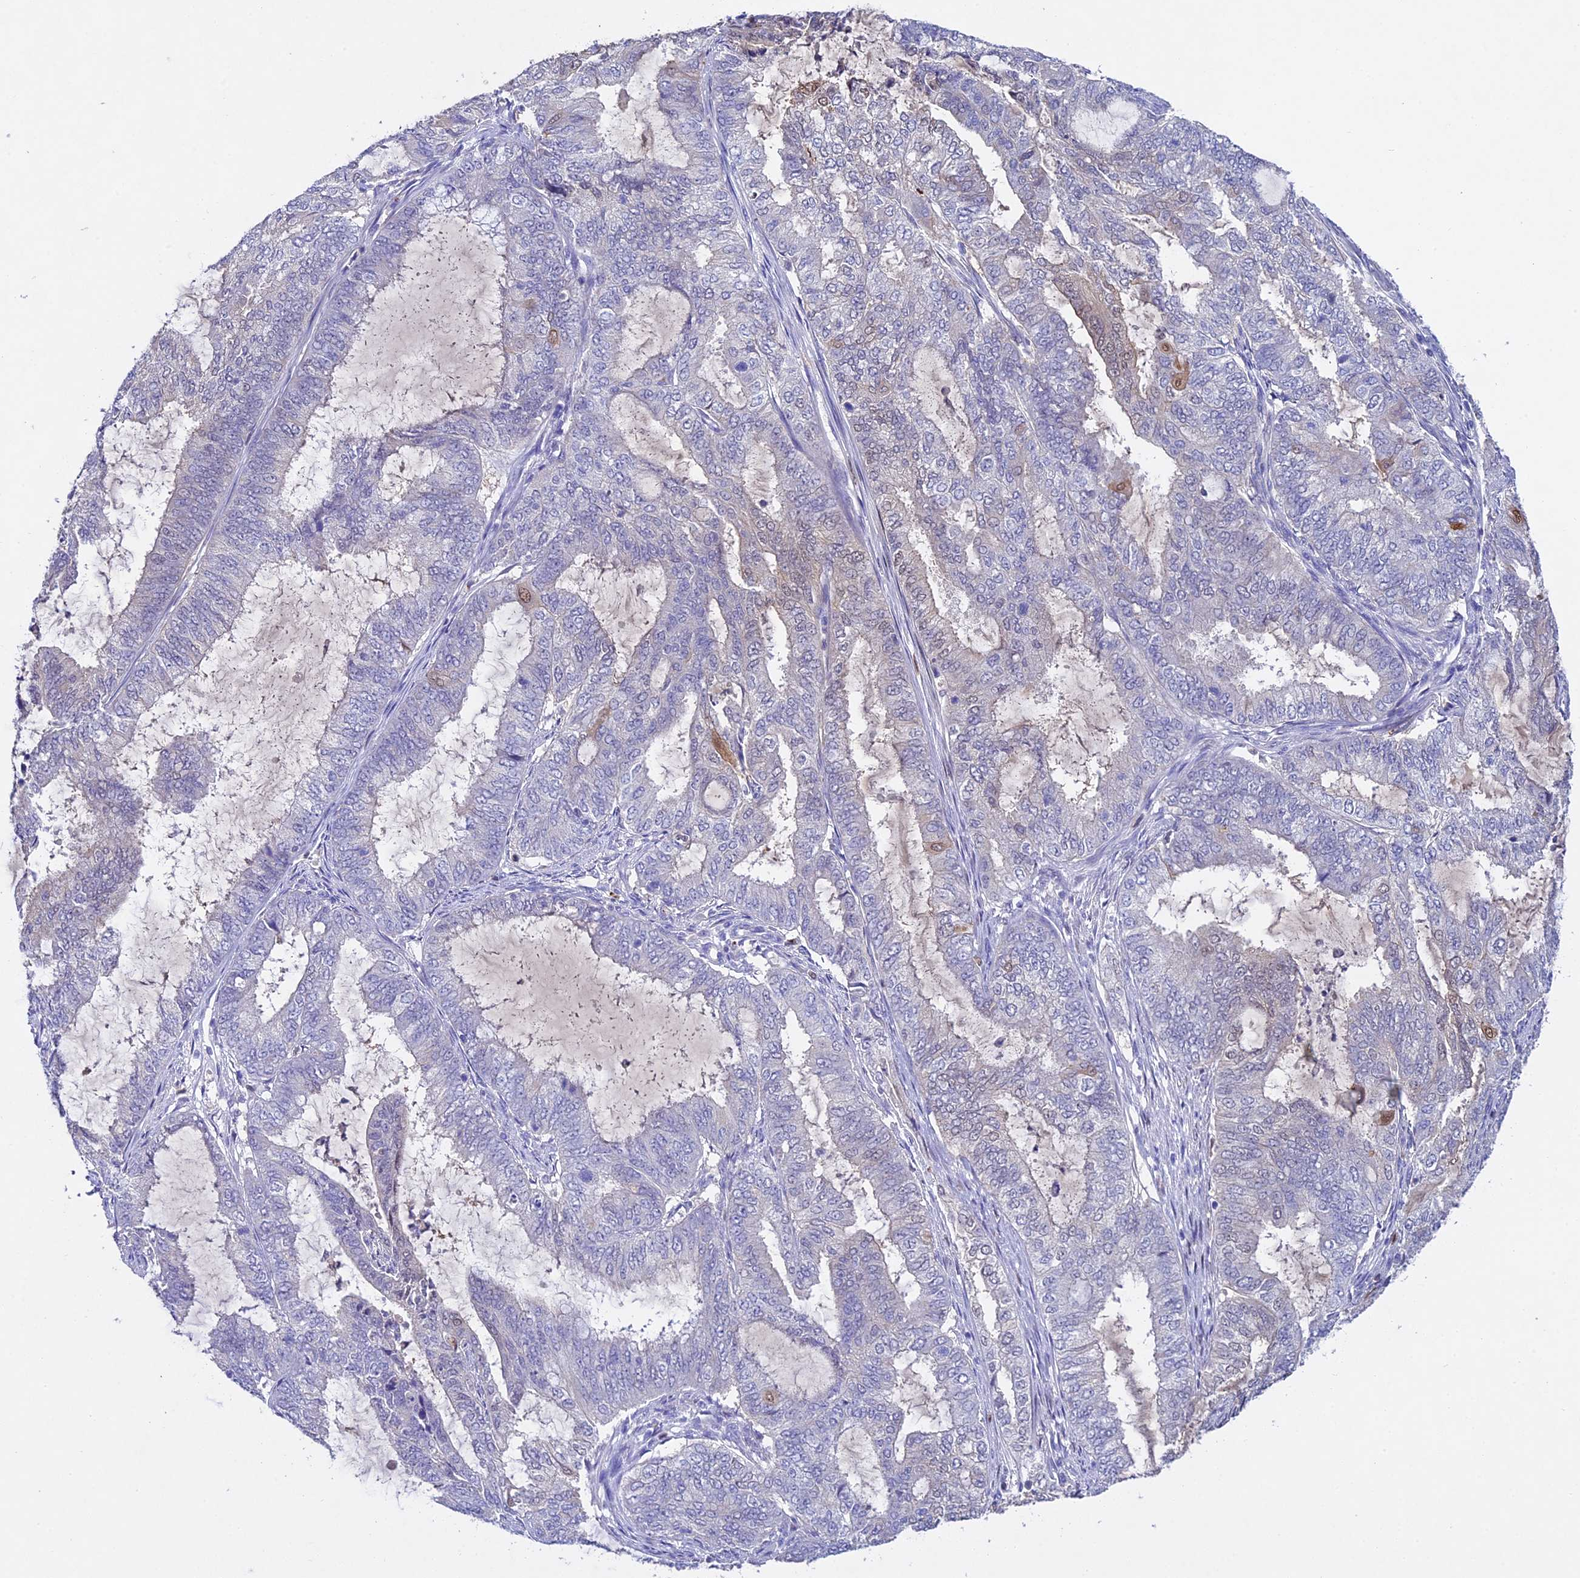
{"staining": {"intensity": "weak", "quantity": "<25%", "location": "nuclear"}, "tissue": "endometrial cancer", "cell_type": "Tumor cells", "image_type": "cancer", "snomed": [{"axis": "morphology", "description": "Adenocarcinoma, NOS"}, {"axis": "topography", "description": "Endometrium"}], "caption": "A high-resolution photomicrograph shows IHC staining of adenocarcinoma (endometrial), which demonstrates no significant expression in tumor cells. (DAB (3,3'-diaminobenzidine) immunohistochemistry, high magnification).", "gene": "TGDS", "patient": {"sex": "female", "age": 51}}